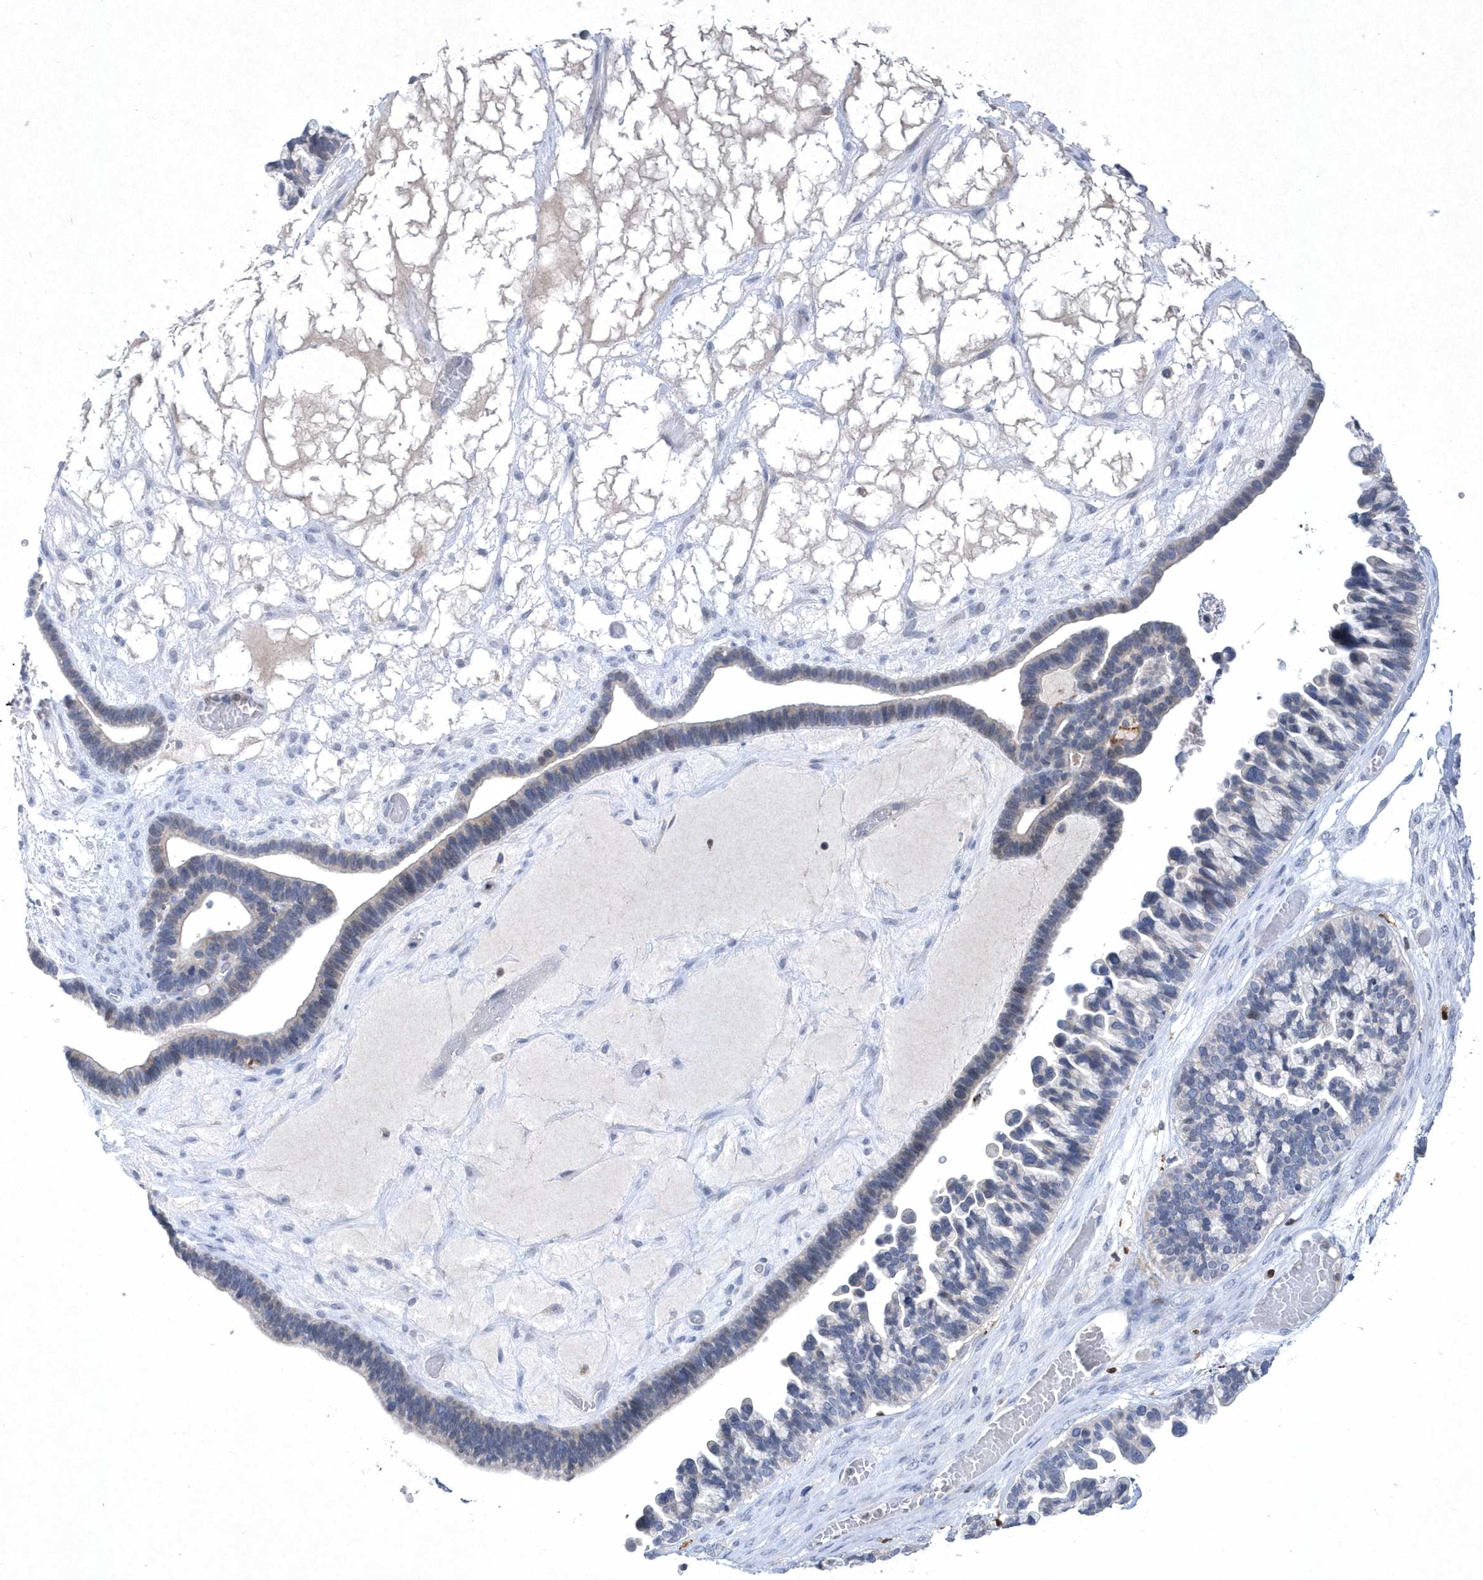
{"staining": {"intensity": "negative", "quantity": "none", "location": "none"}, "tissue": "ovarian cancer", "cell_type": "Tumor cells", "image_type": "cancer", "snomed": [{"axis": "morphology", "description": "Cystadenocarcinoma, serous, NOS"}, {"axis": "topography", "description": "Ovary"}], "caption": "The immunohistochemistry (IHC) histopathology image has no significant positivity in tumor cells of ovarian cancer tissue.", "gene": "BHLHA15", "patient": {"sex": "female", "age": 56}}